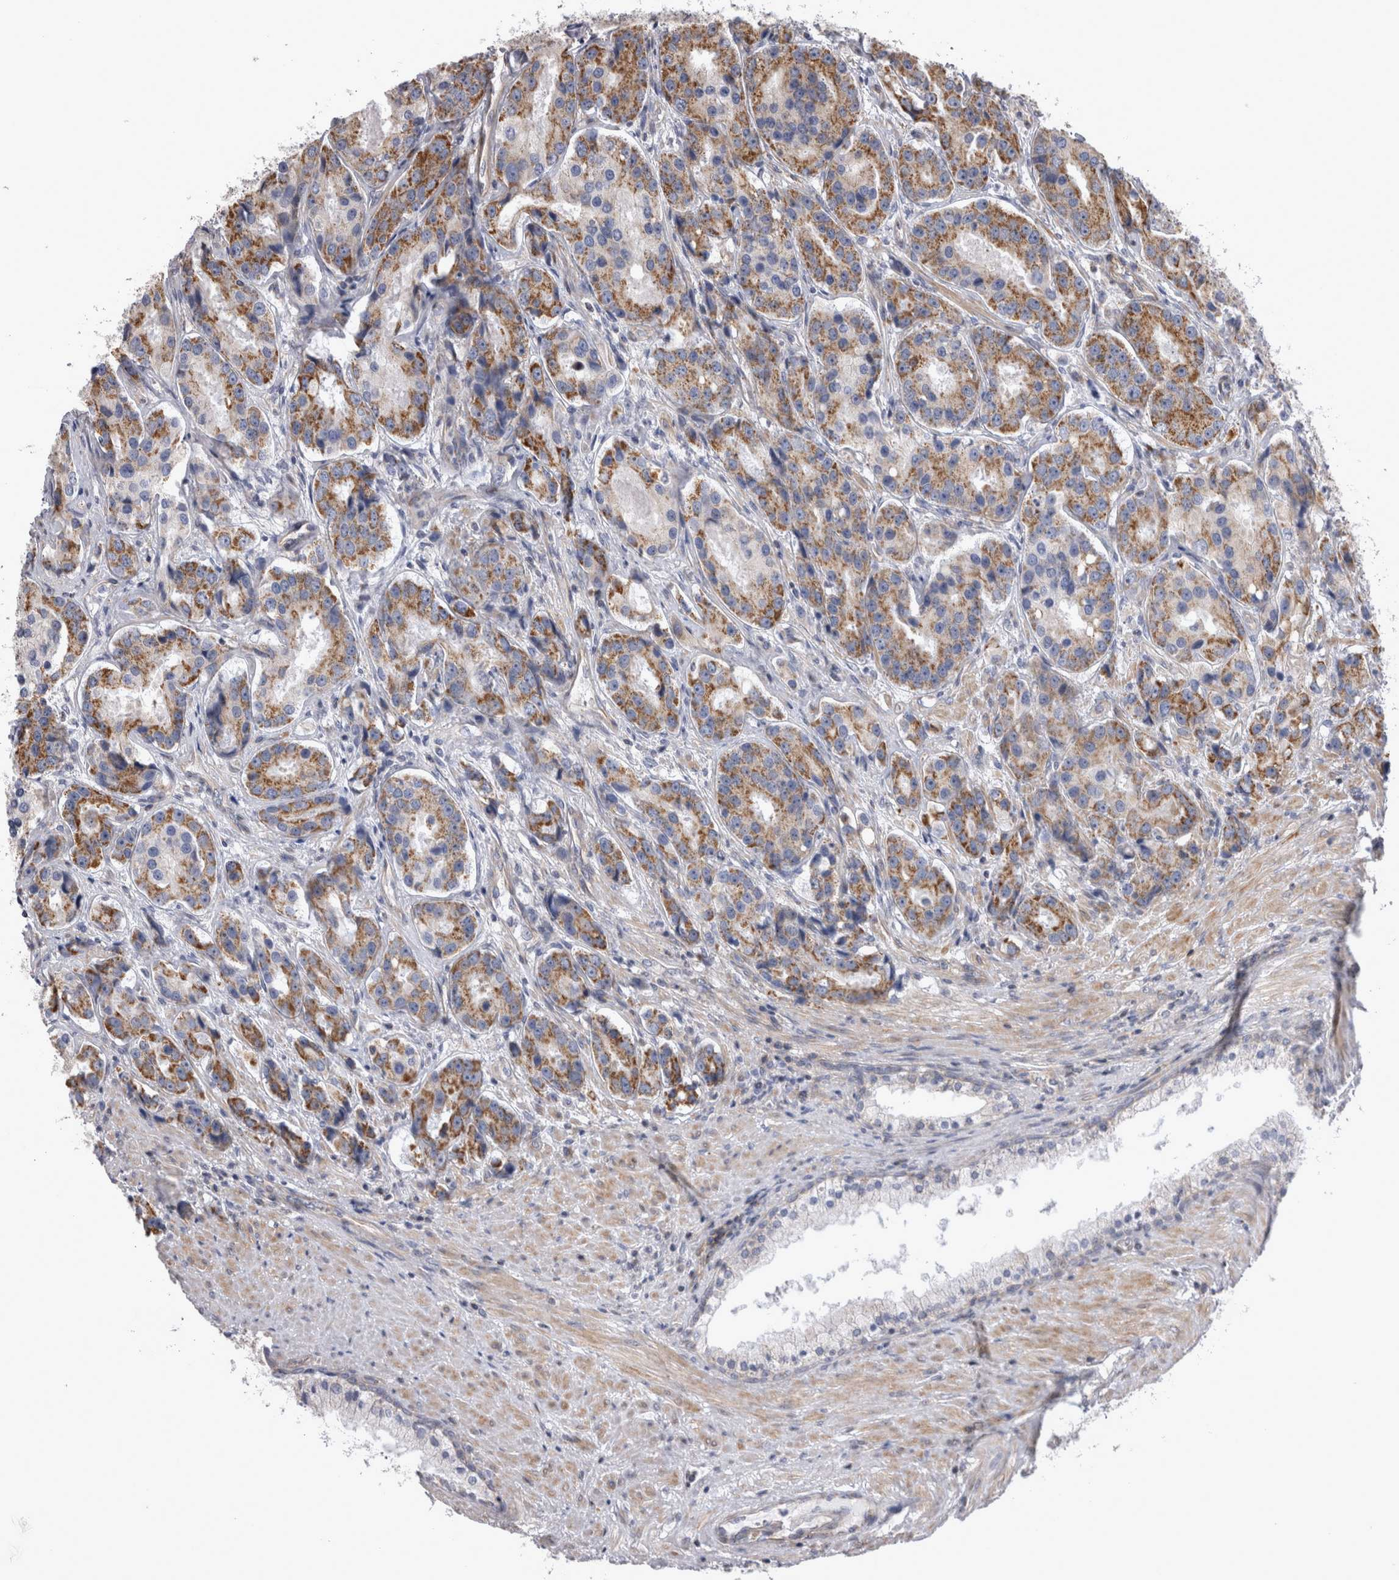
{"staining": {"intensity": "strong", "quantity": ">75%", "location": "cytoplasmic/membranous"}, "tissue": "prostate cancer", "cell_type": "Tumor cells", "image_type": "cancer", "snomed": [{"axis": "morphology", "description": "Adenocarcinoma, High grade"}, {"axis": "topography", "description": "Prostate"}], "caption": "A brown stain highlights strong cytoplasmic/membranous staining of a protein in prostate cancer (high-grade adenocarcinoma) tumor cells.", "gene": "TSPOAP1", "patient": {"sex": "male", "age": 60}}